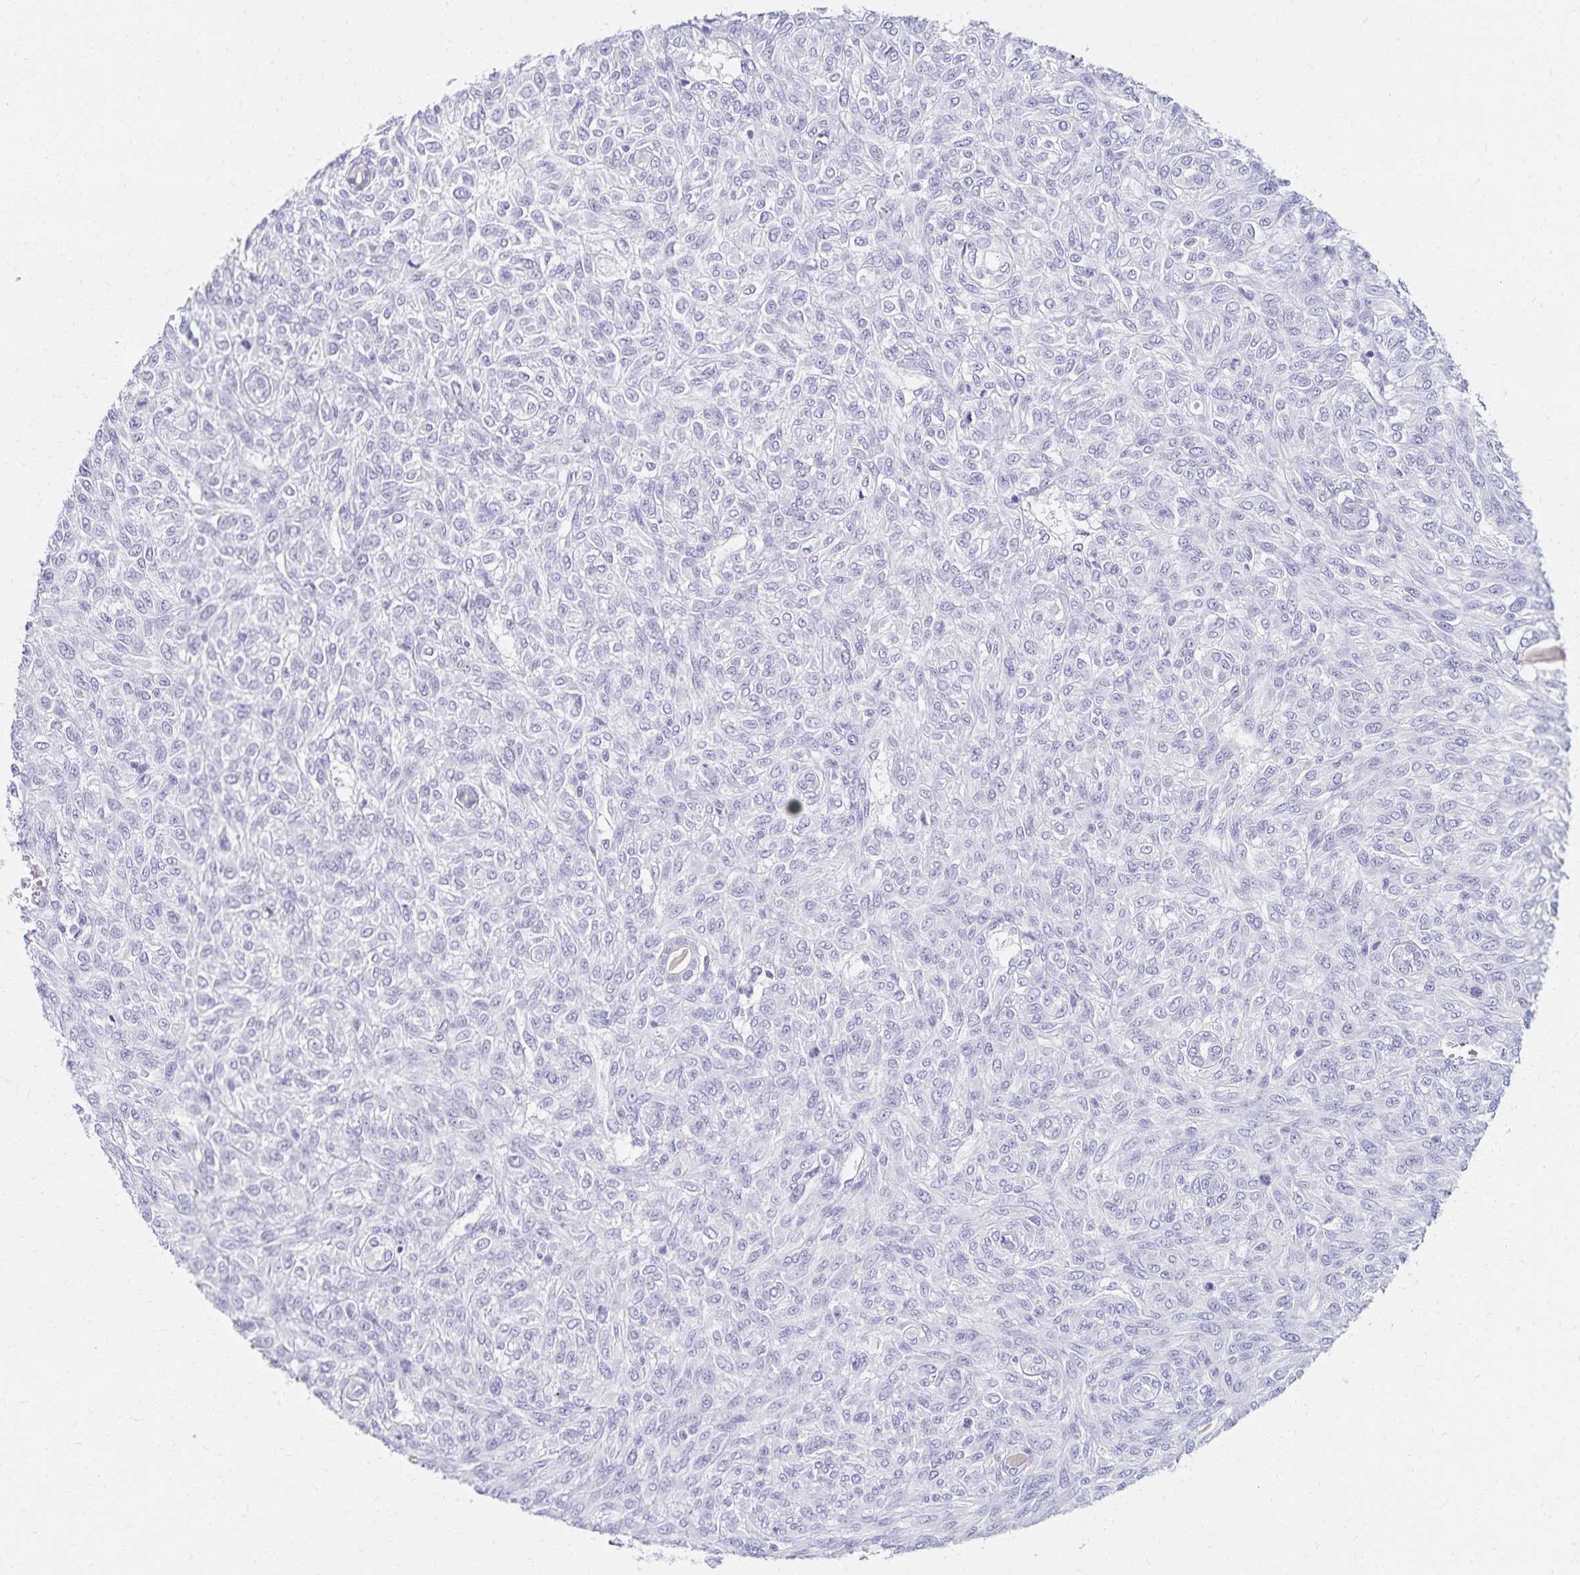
{"staining": {"intensity": "negative", "quantity": "none", "location": "none"}, "tissue": "renal cancer", "cell_type": "Tumor cells", "image_type": "cancer", "snomed": [{"axis": "morphology", "description": "Adenocarcinoma, NOS"}, {"axis": "topography", "description": "Kidney"}], "caption": "IHC photomicrograph of human renal cancer (adenocarcinoma) stained for a protein (brown), which demonstrates no positivity in tumor cells.", "gene": "C2orf50", "patient": {"sex": "male", "age": 58}}